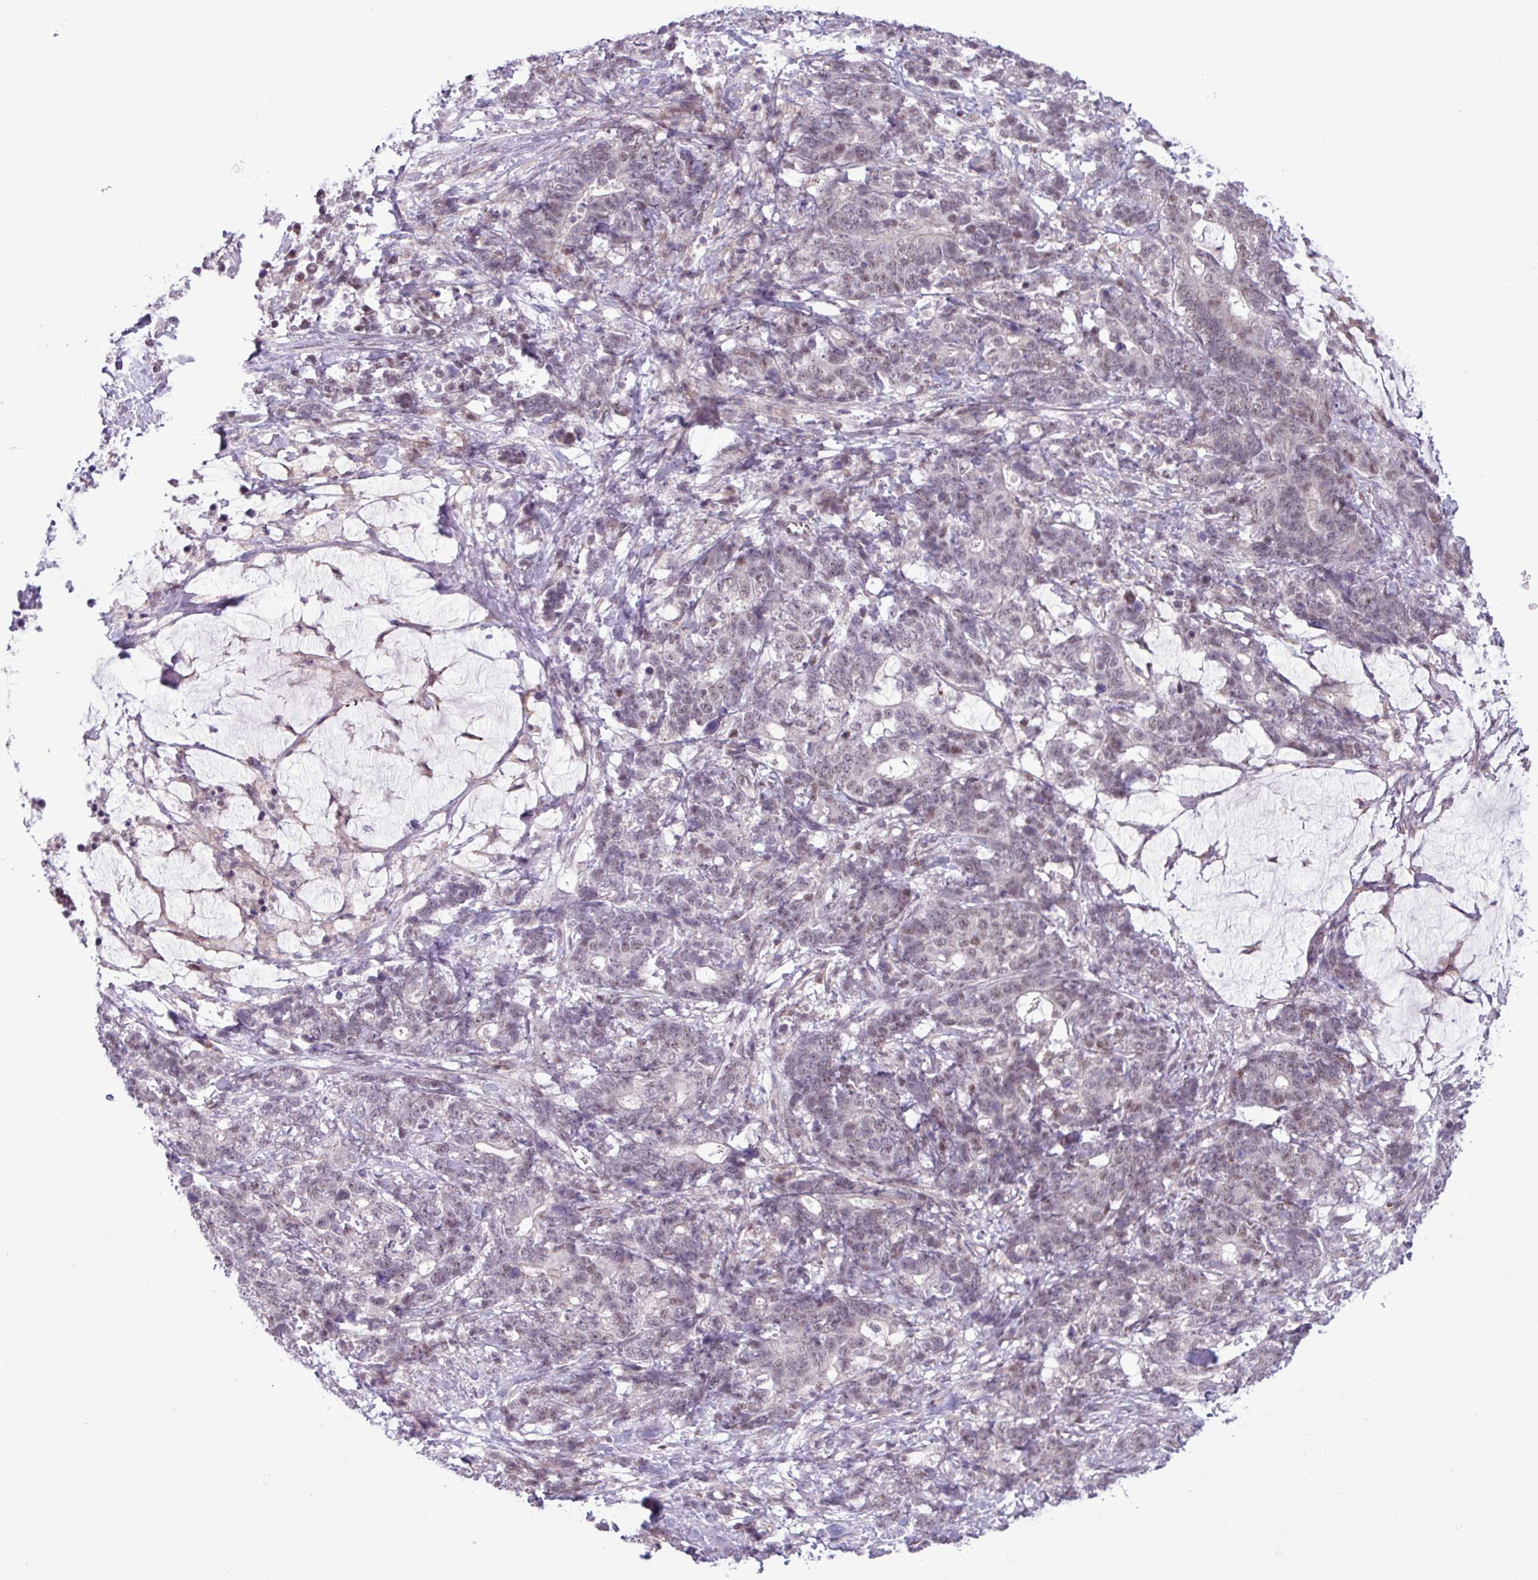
{"staining": {"intensity": "weak", "quantity": "25%-75%", "location": "nuclear"}, "tissue": "stomach cancer", "cell_type": "Tumor cells", "image_type": "cancer", "snomed": [{"axis": "morphology", "description": "Normal tissue, NOS"}, {"axis": "morphology", "description": "Adenocarcinoma, NOS"}, {"axis": "topography", "description": "Stomach"}], "caption": "Immunohistochemistry photomicrograph of human adenocarcinoma (stomach) stained for a protein (brown), which reveals low levels of weak nuclear positivity in about 25%-75% of tumor cells.", "gene": "NOTCH2", "patient": {"sex": "female", "age": 64}}